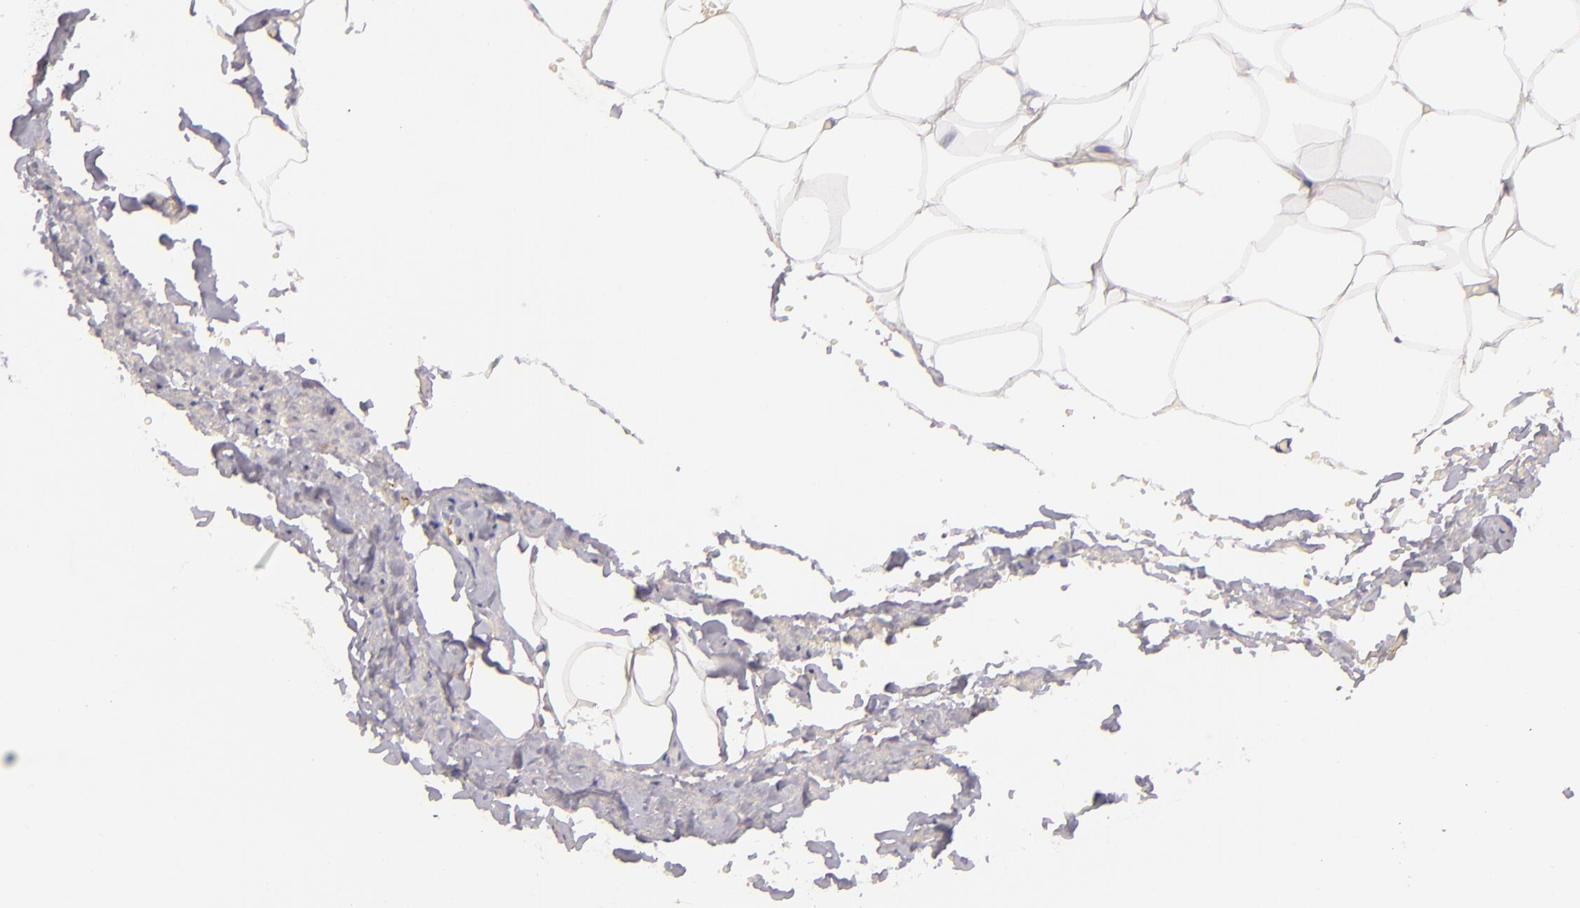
{"staining": {"intensity": "negative", "quantity": "none", "location": "none"}, "tissue": "adipose tissue", "cell_type": "Adipocytes", "image_type": "normal", "snomed": [{"axis": "morphology", "description": "Normal tissue, NOS"}, {"axis": "topography", "description": "Soft tissue"}, {"axis": "topography", "description": "Peripheral nerve tissue"}], "caption": "Human adipose tissue stained for a protein using immunohistochemistry displays no positivity in adipocytes.", "gene": "LAT", "patient": {"sex": "female", "age": 68}}